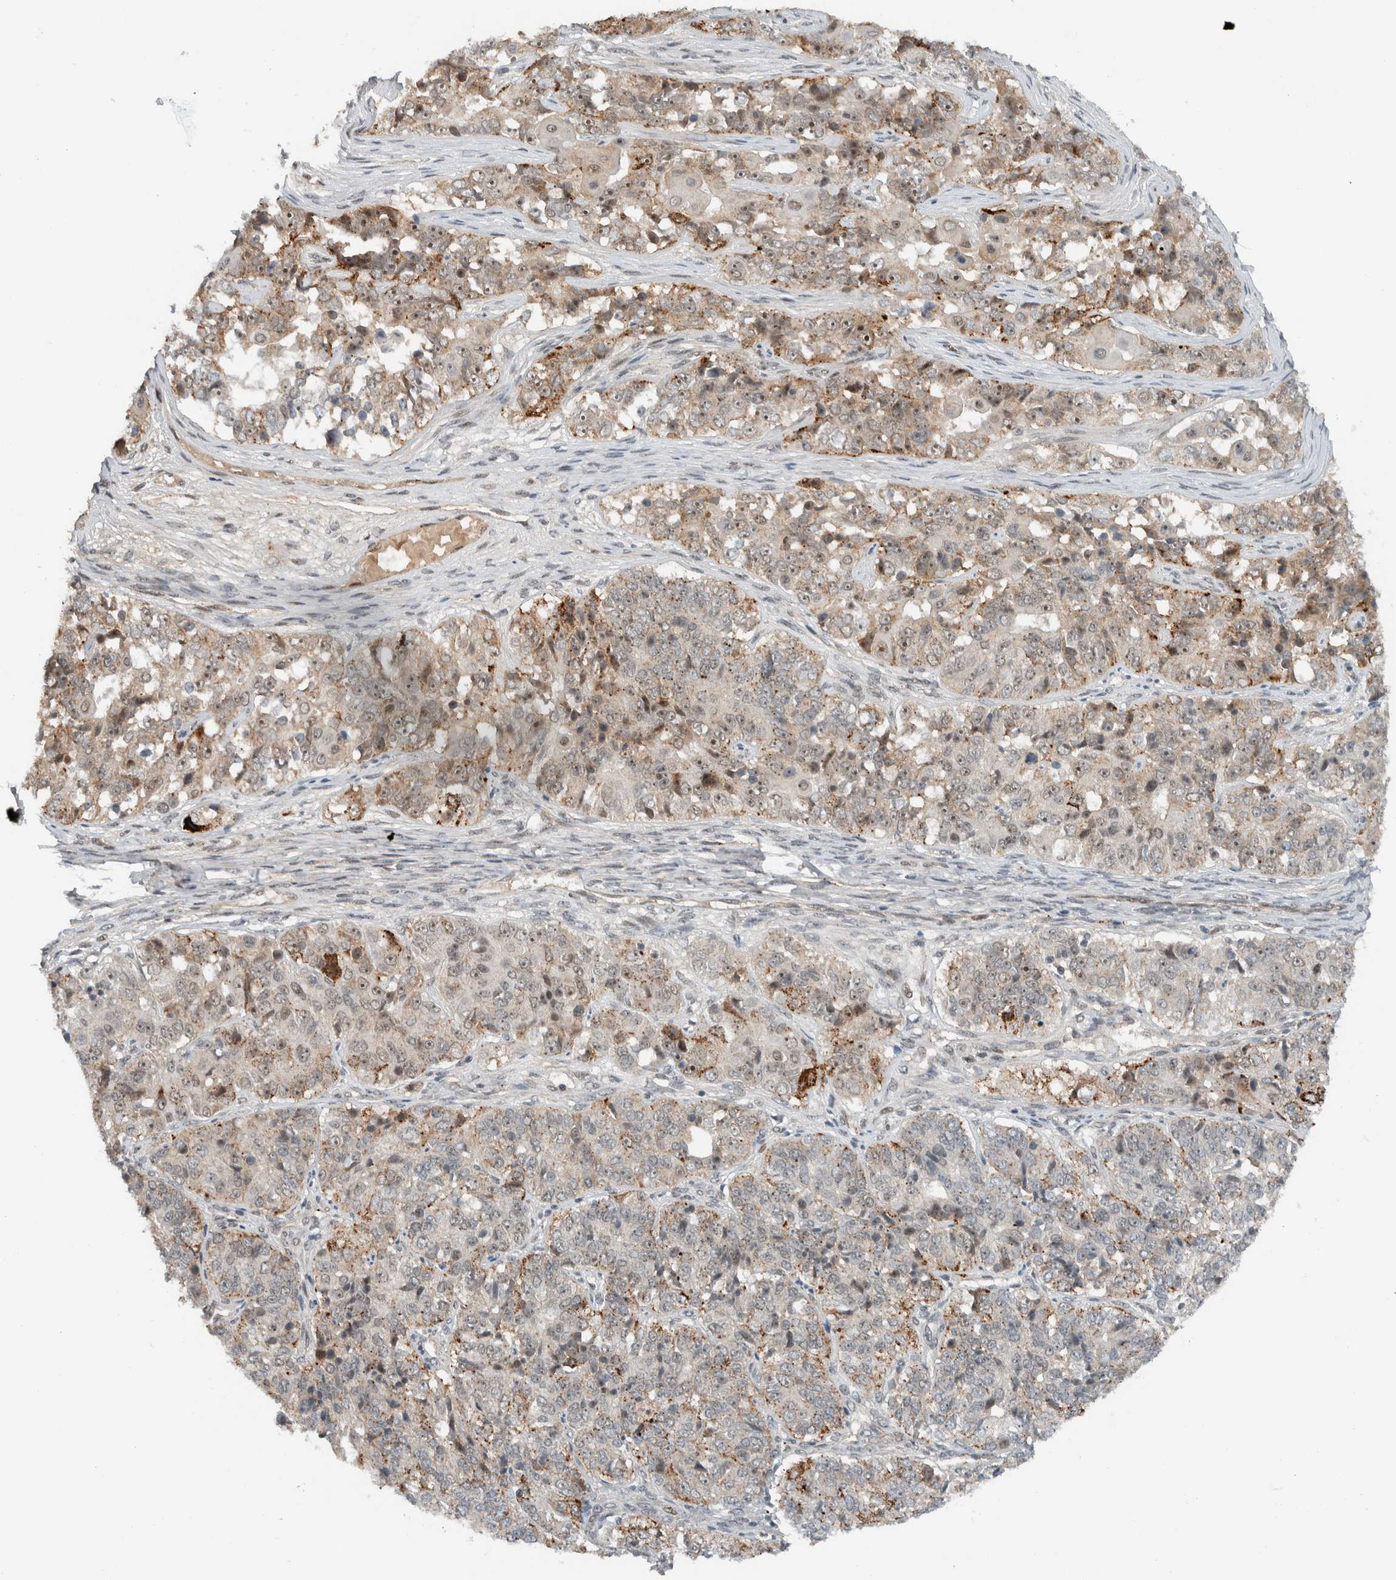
{"staining": {"intensity": "moderate", "quantity": "25%-75%", "location": "cytoplasmic/membranous,nuclear"}, "tissue": "ovarian cancer", "cell_type": "Tumor cells", "image_type": "cancer", "snomed": [{"axis": "morphology", "description": "Carcinoma, endometroid"}, {"axis": "topography", "description": "Ovary"}], "caption": "Ovarian cancer tissue exhibits moderate cytoplasmic/membranous and nuclear expression in approximately 25%-75% of tumor cells The protein is shown in brown color, while the nuclei are stained blue.", "gene": "ZFP91", "patient": {"sex": "female", "age": 51}}